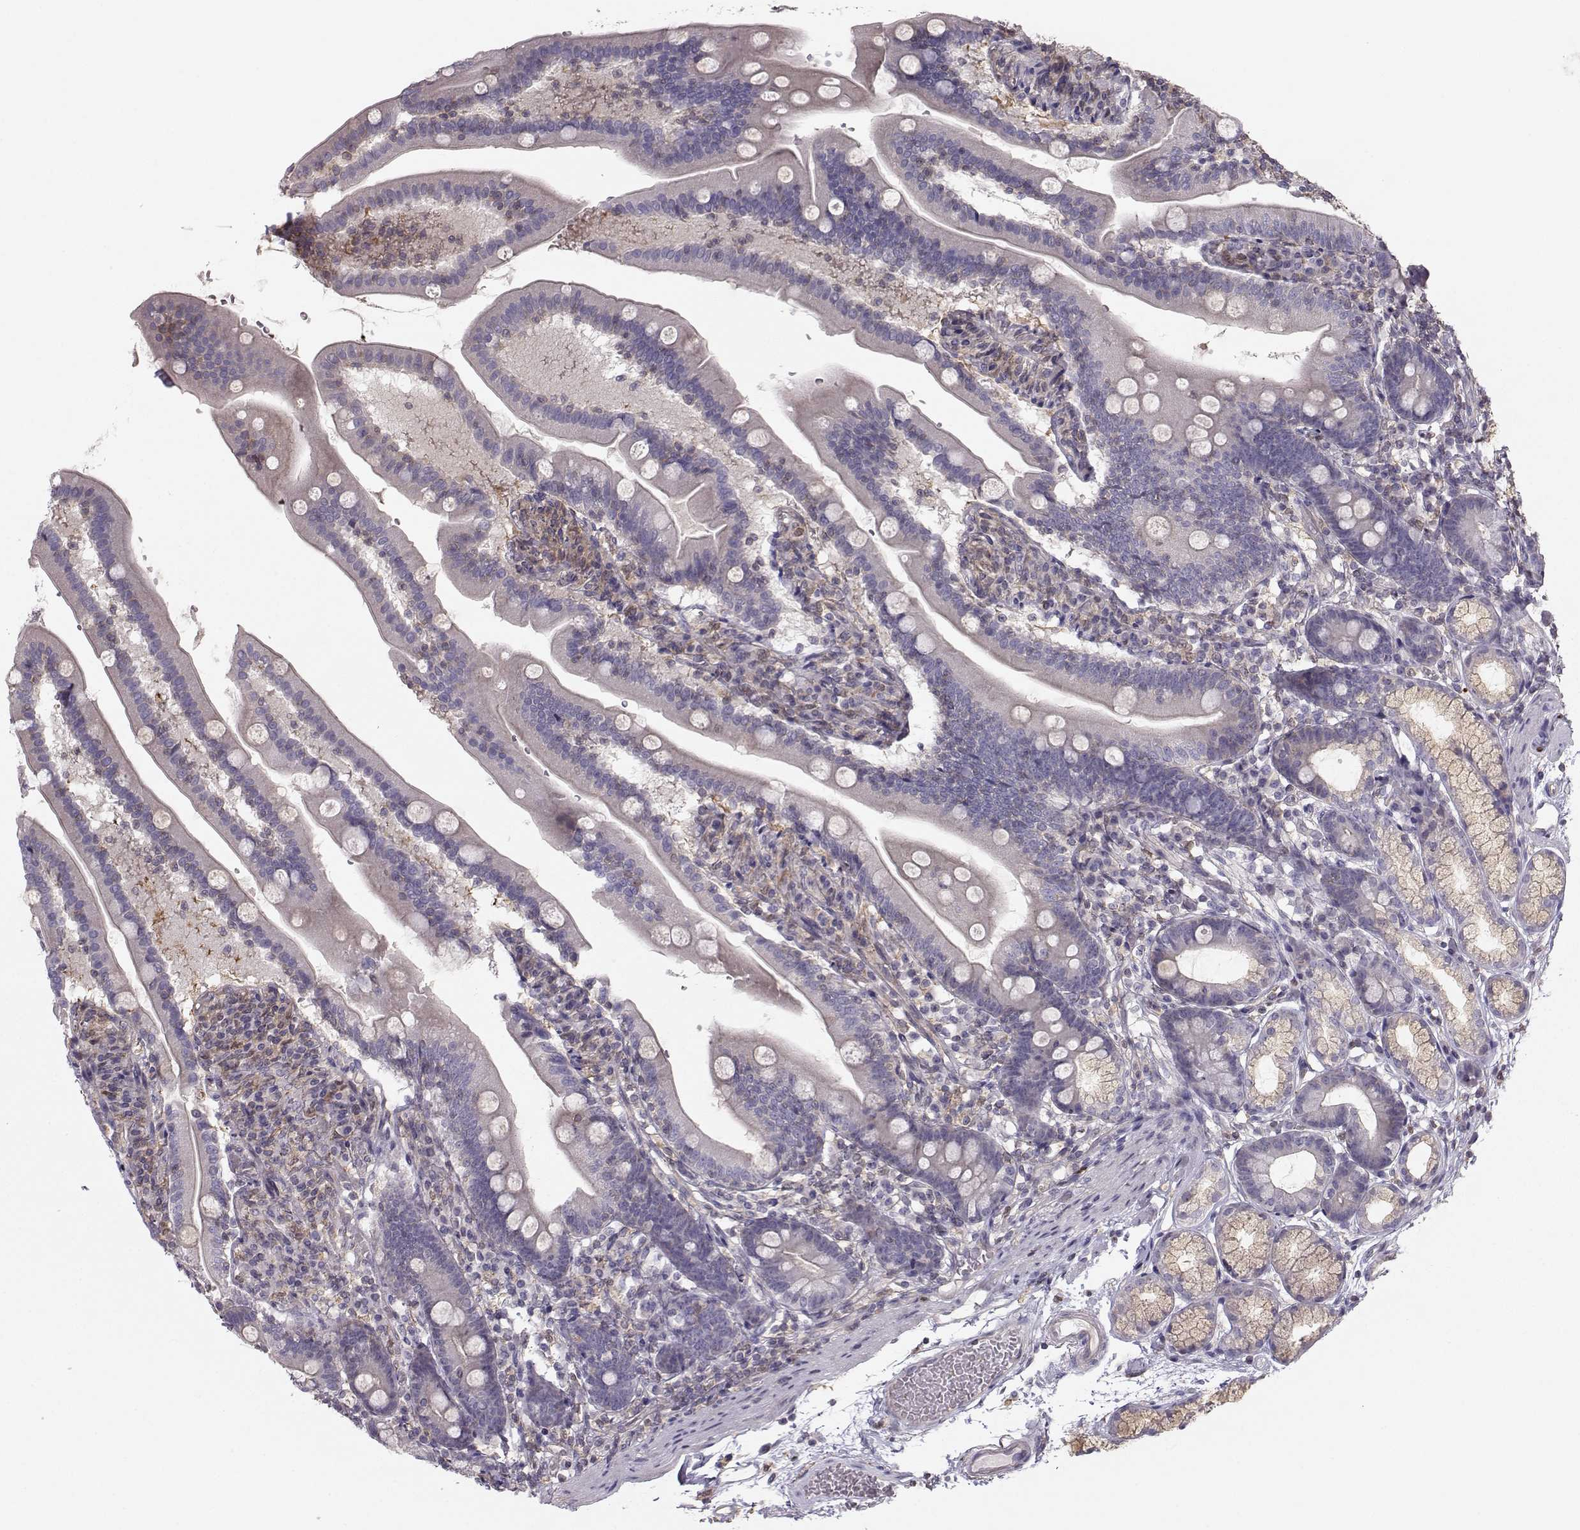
{"staining": {"intensity": "negative", "quantity": "none", "location": "none"}, "tissue": "duodenum", "cell_type": "Glandular cells", "image_type": "normal", "snomed": [{"axis": "morphology", "description": "Normal tissue, NOS"}, {"axis": "topography", "description": "Duodenum"}], "caption": "Immunohistochemical staining of benign human duodenum demonstrates no significant staining in glandular cells. (DAB immunohistochemistry (IHC) with hematoxylin counter stain).", "gene": "ASB16", "patient": {"sex": "female", "age": 67}}